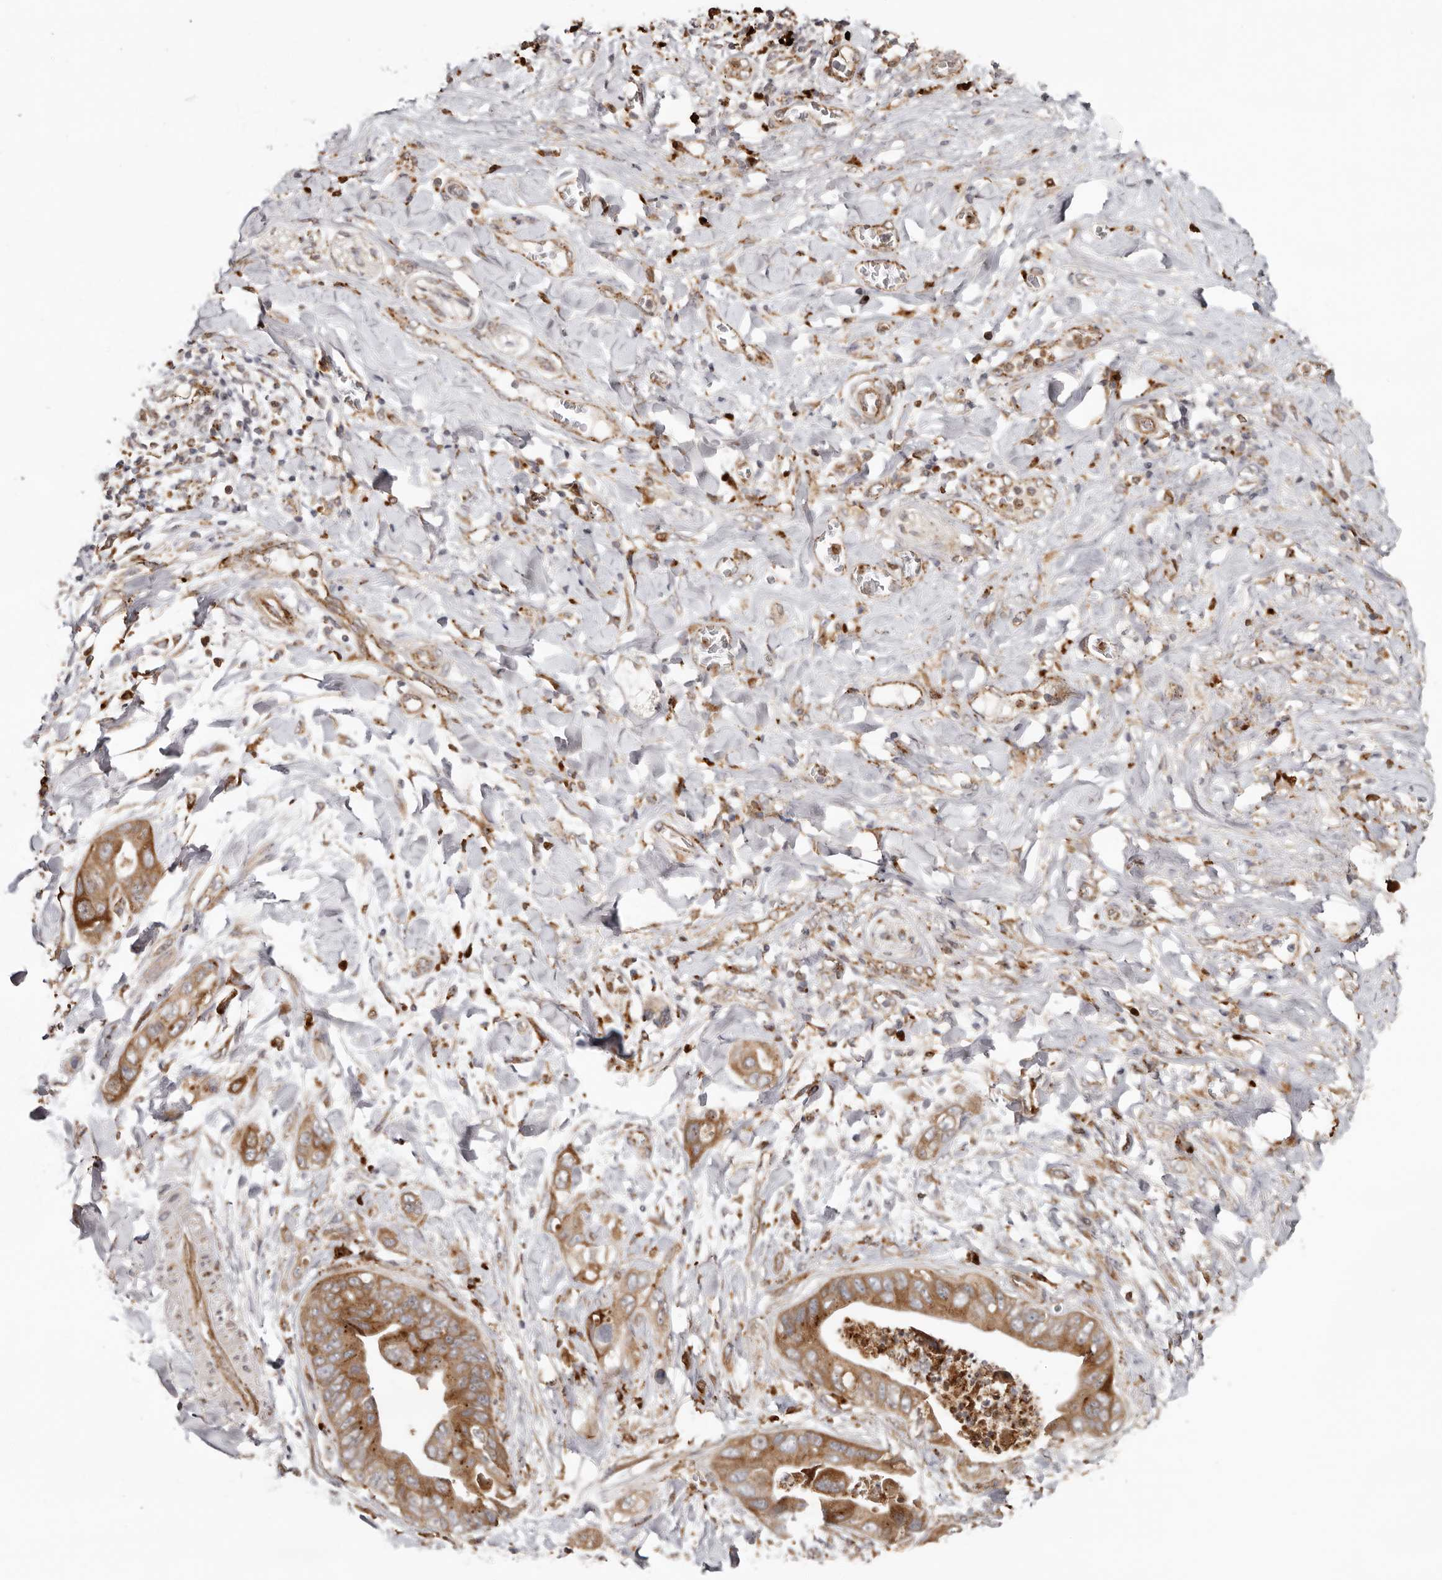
{"staining": {"intensity": "moderate", "quantity": ">75%", "location": "cytoplasmic/membranous"}, "tissue": "pancreatic cancer", "cell_type": "Tumor cells", "image_type": "cancer", "snomed": [{"axis": "morphology", "description": "Adenocarcinoma, NOS"}, {"axis": "topography", "description": "Pancreas"}], "caption": "An image showing moderate cytoplasmic/membranous expression in about >75% of tumor cells in pancreatic adenocarcinoma, as visualized by brown immunohistochemical staining.", "gene": "GRN", "patient": {"sex": "female", "age": 78}}